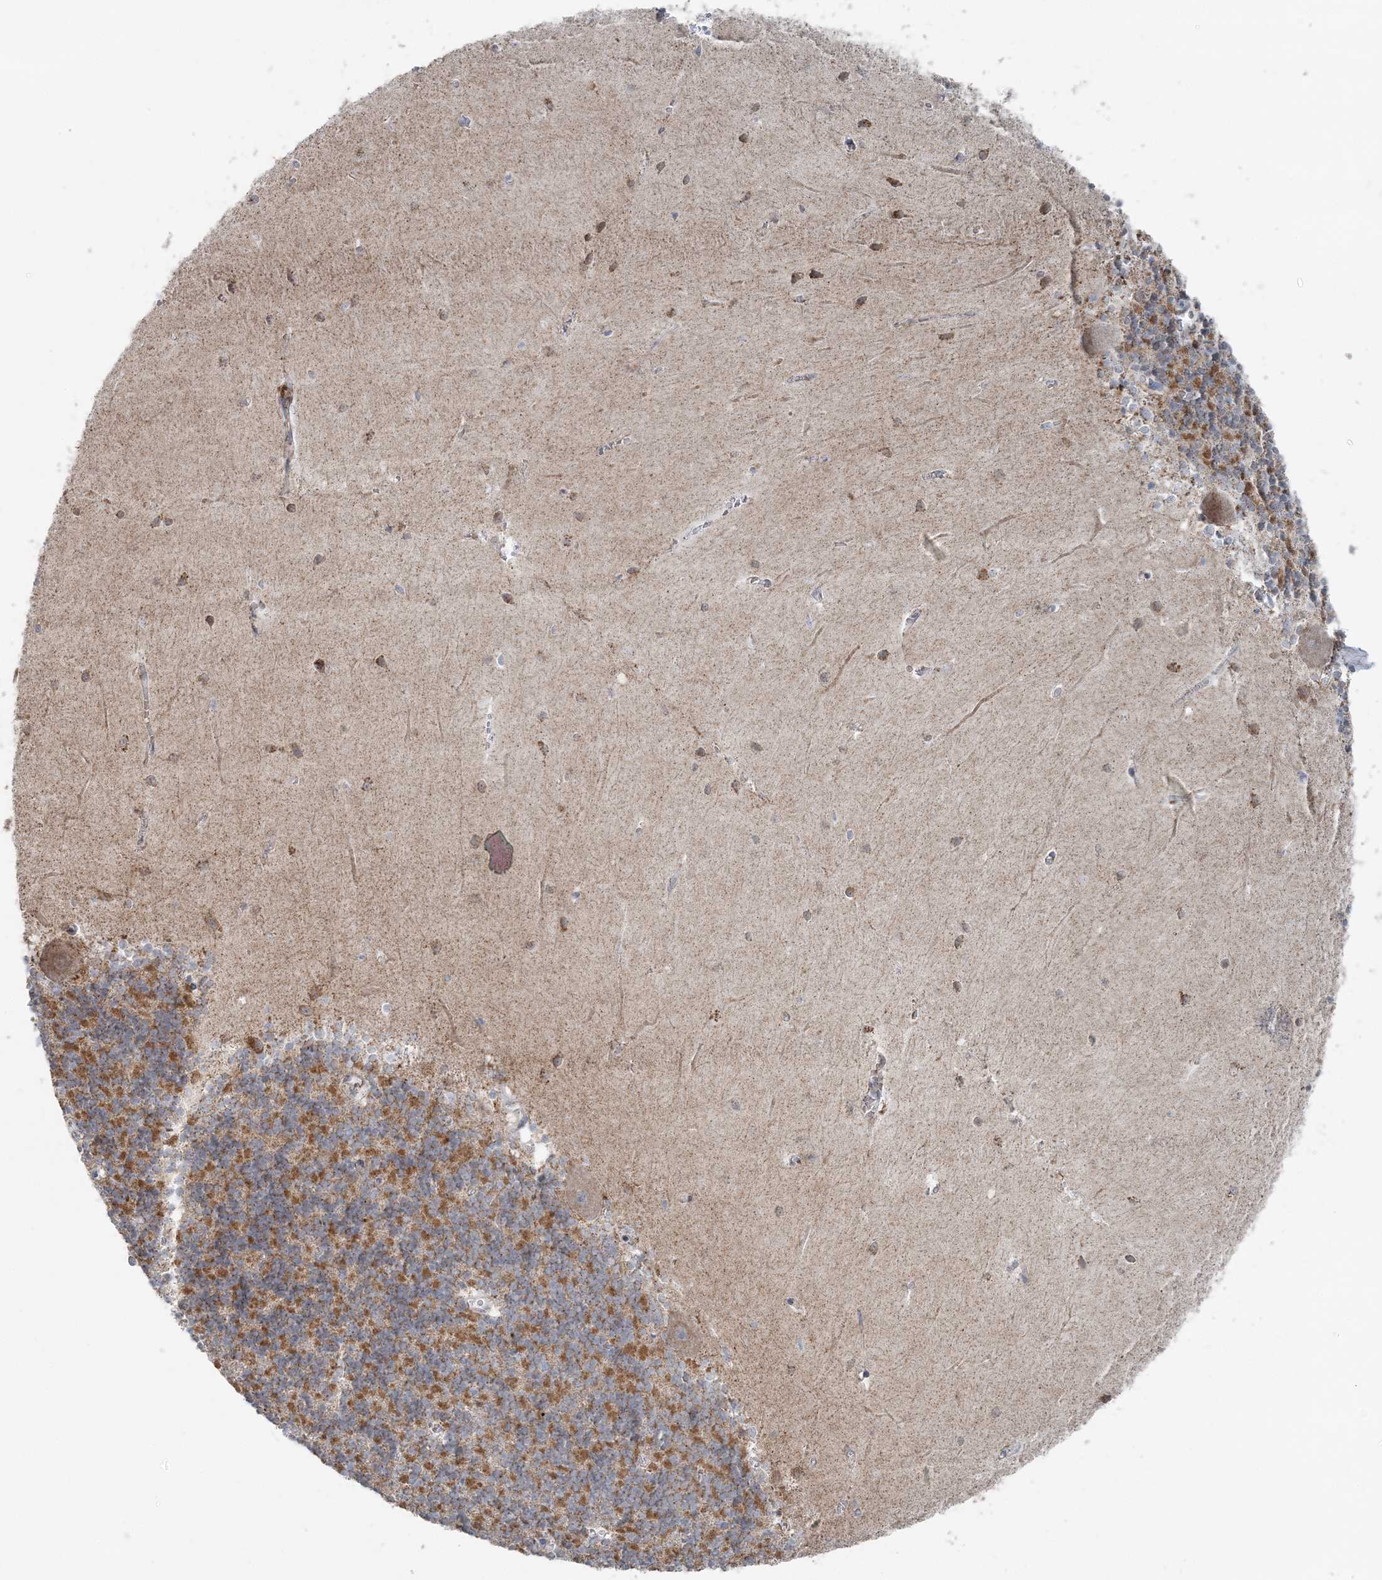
{"staining": {"intensity": "strong", "quantity": "25%-75%", "location": "cytoplasmic/membranous"}, "tissue": "cerebellum", "cell_type": "Cells in granular layer", "image_type": "normal", "snomed": [{"axis": "morphology", "description": "Normal tissue, NOS"}, {"axis": "topography", "description": "Cerebellum"}], "caption": "Brown immunohistochemical staining in normal human cerebellum exhibits strong cytoplasmic/membranous expression in approximately 25%-75% of cells in granular layer. (Stains: DAB (3,3'-diaminobenzidine) in brown, nuclei in blue, Microscopy: brightfield microscopy at high magnification).", "gene": "PCCB", "patient": {"sex": "male", "age": 37}}